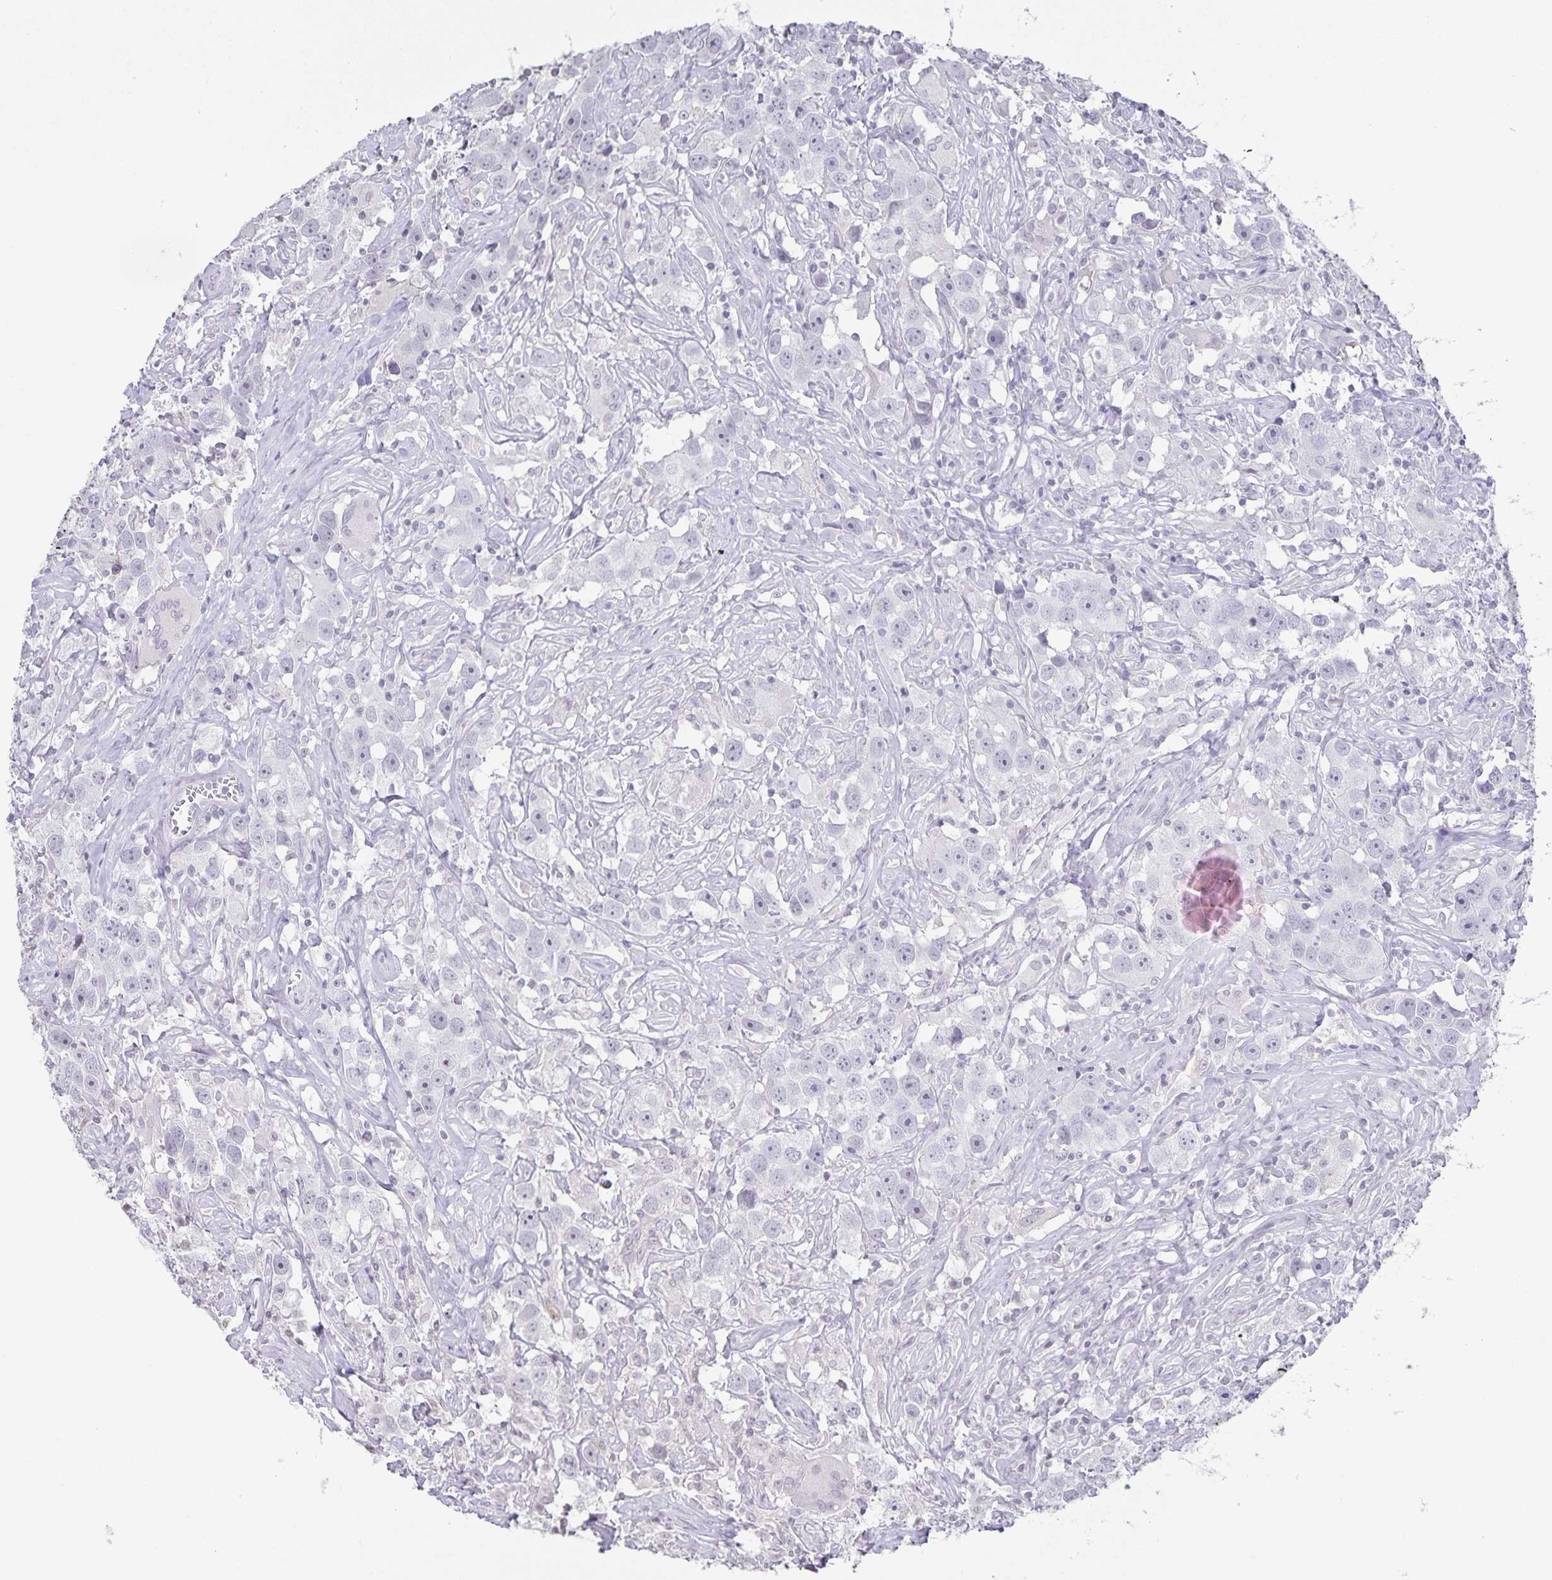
{"staining": {"intensity": "negative", "quantity": "none", "location": "none"}, "tissue": "testis cancer", "cell_type": "Tumor cells", "image_type": "cancer", "snomed": [{"axis": "morphology", "description": "Seminoma, NOS"}, {"axis": "topography", "description": "Testis"}], "caption": "Immunohistochemistry of seminoma (testis) exhibits no staining in tumor cells.", "gene": "AQP4", "patient": {"sex": "male", "age": 49}}